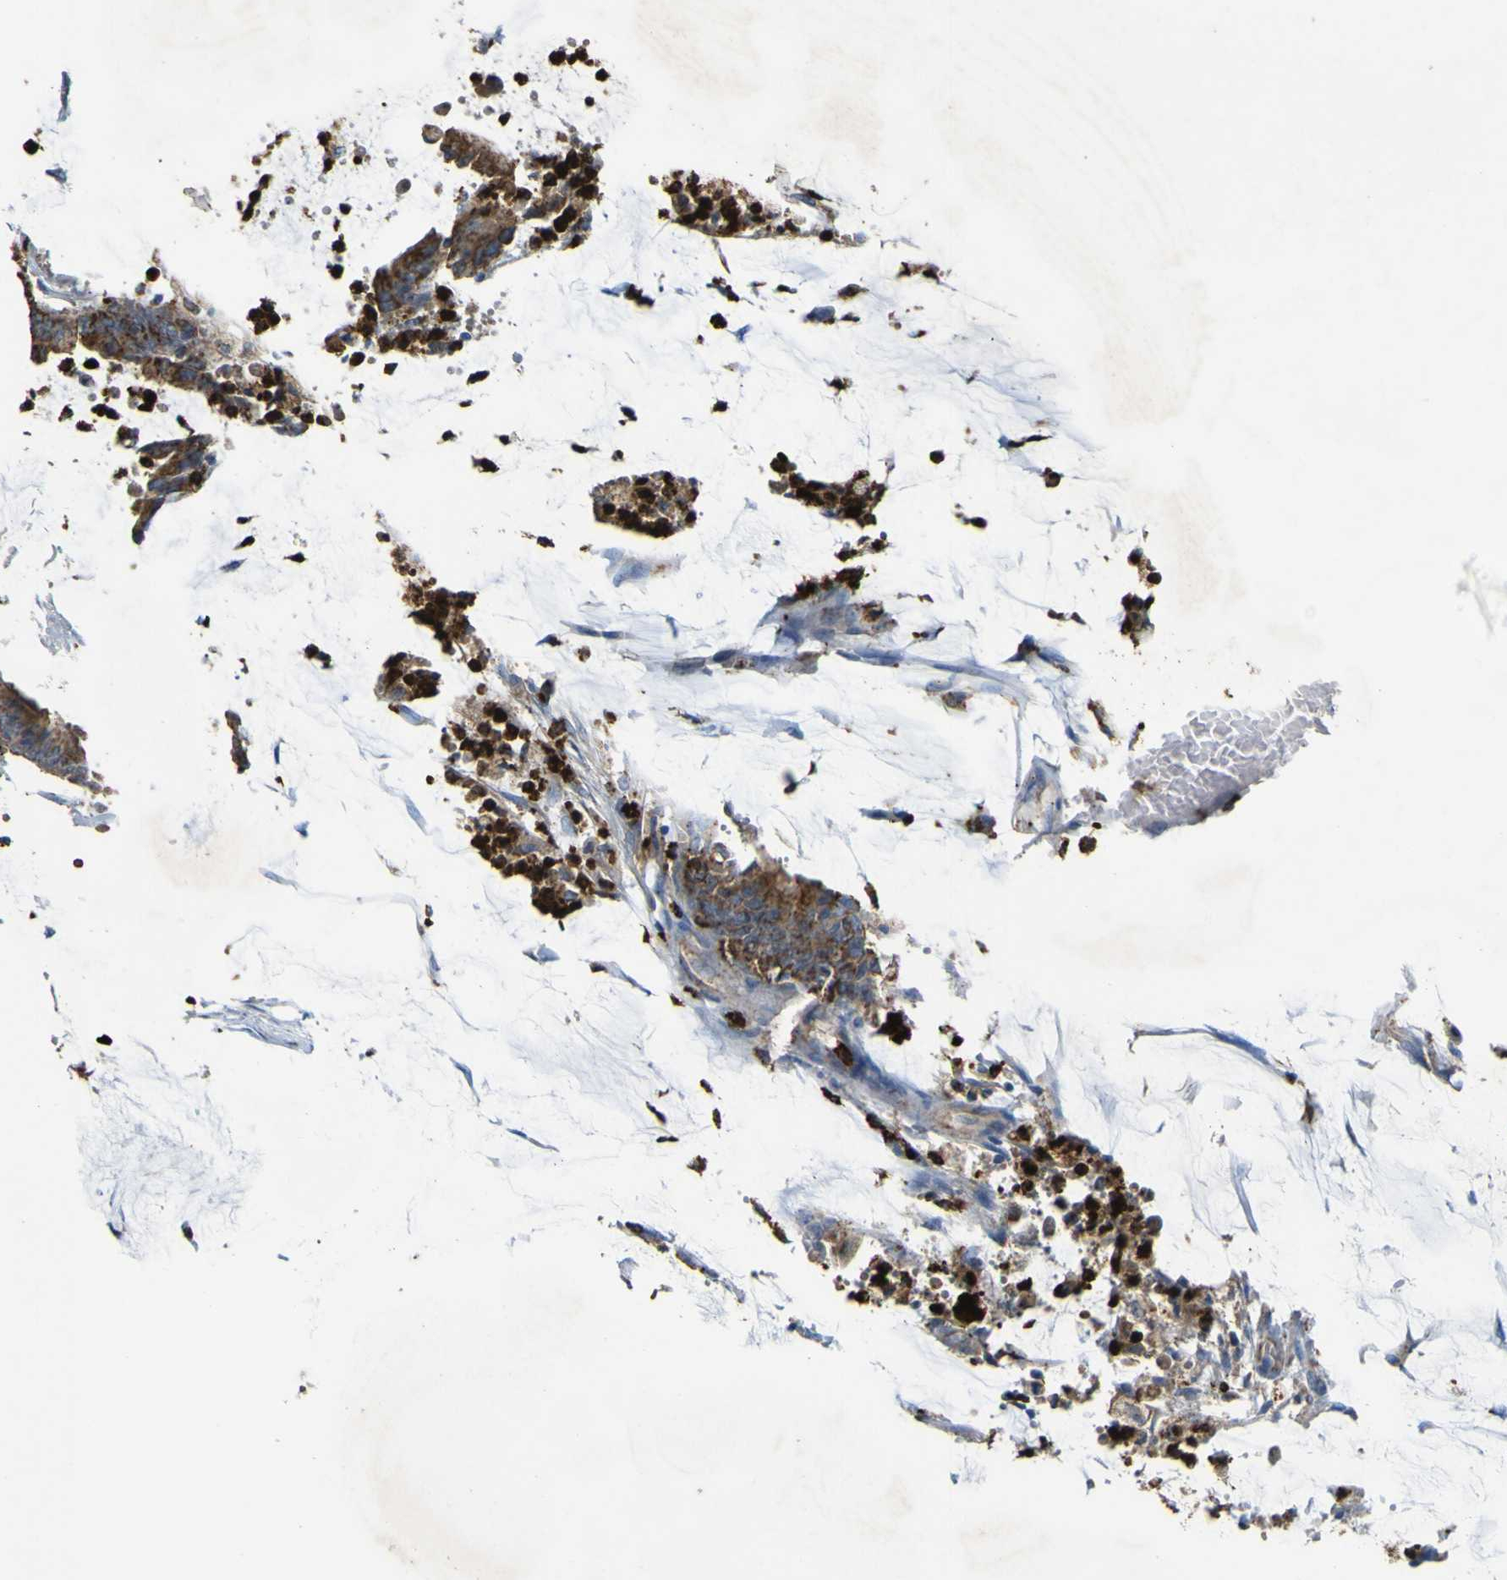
{"staining": {"intensity": "moderate", "quantity": ">75%", "location": "cytoplasmic/membranous"}, "tissue": "colorectal cancer", "cell_type": "Tumor cells", "image_type": "cancer", "snomed": [{"axis": "morphology", "description": "Adenocarcinoma, NOS"}, {"axis": "topography", "description": "Rectum"}], "caption": "Adenocarcinoma (colorectal) stained with IHC shows moderate cytoplasmic/membranous staining in approximately >75% of tumor cells. The staining is performed using DAB (3,3'-diaminobenzidine) brown chromogen to label protein expression. The nuclei are counter-stained blue using hematoxylin.", "gene": "ACSL3", "patient": {"sex": "female", "age": 66}}